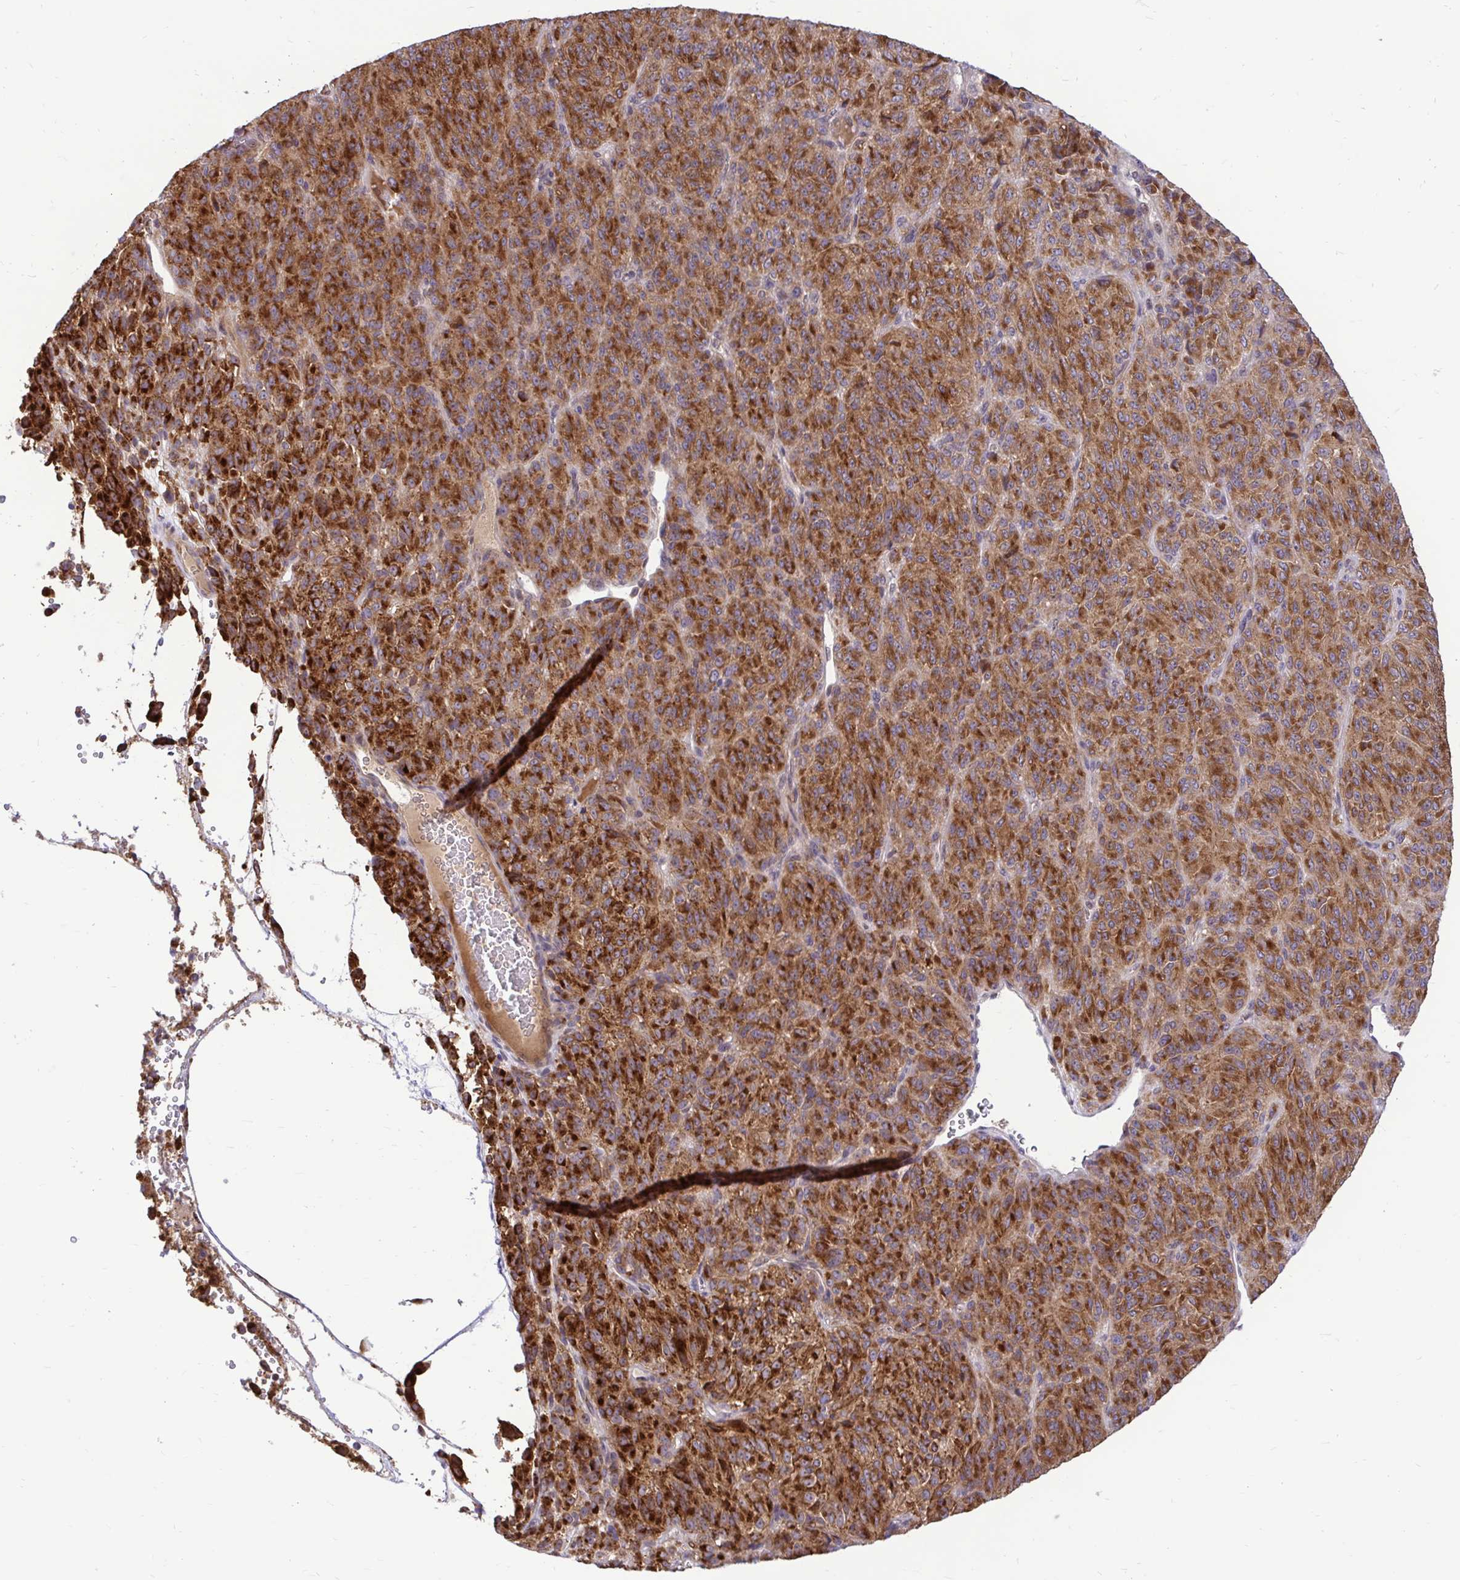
{"staining": {"intensity": "strong", "quantity": ">75%", "location": "cytoplasmic/membranous"}, "tissue": "melanoma", "cell_type": "Tumor cells", "image_type": "cancer", "snomed": [{"axis": "morphology", "description": "Malignant melanoma, Metastatic site"}, {"axis": "topography", "description": "Brain"}], "caption": "A brown stain highlights strong cytoplasmic/membranous expression of a protein in human malignant melanoma (metastatic site) tumor cells.", "gene": "VTI1B", "patient": {"sex": "female", "age": 56}}